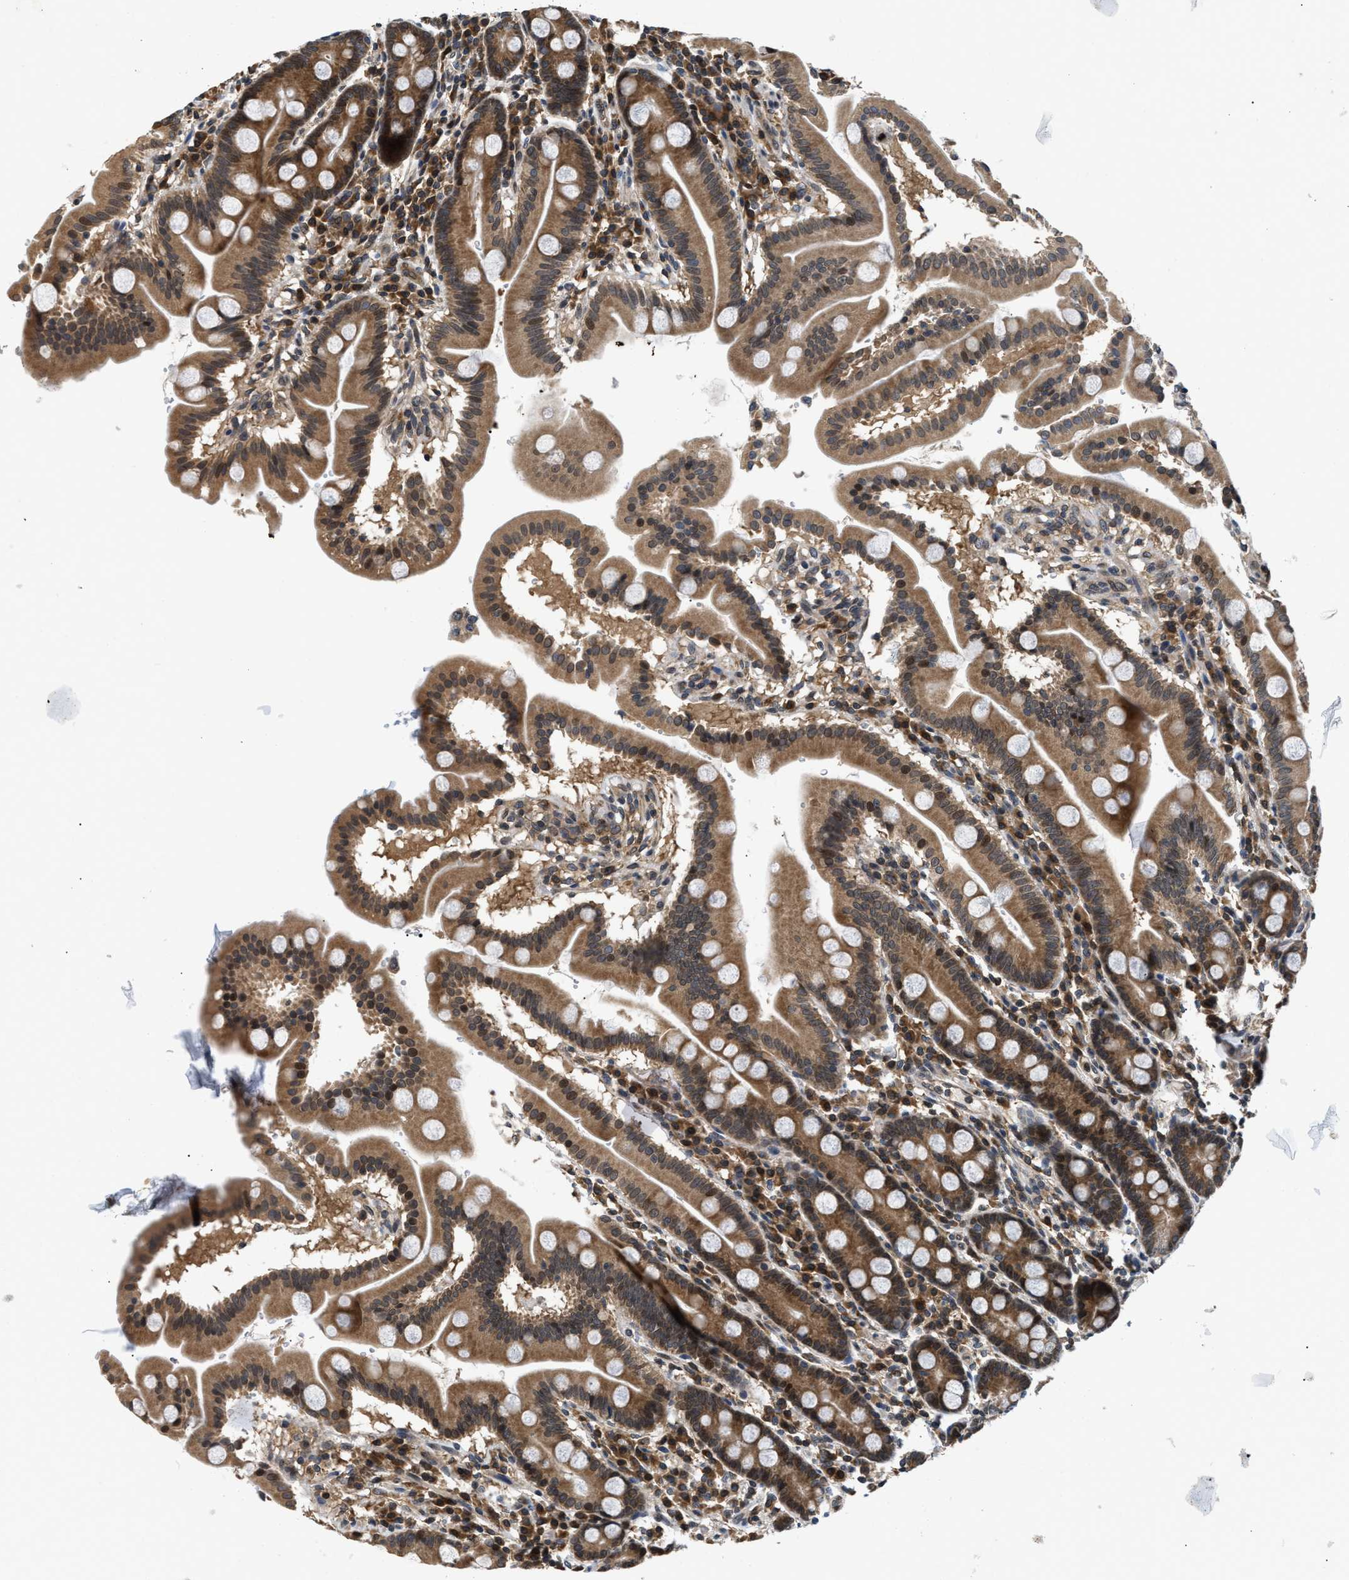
{"staining": {"intensity": "strong", "quantity": ">75%", "location": "cytoplasmic/membranous,nuclear"}, "tissue": "duodenum", "cell_type": "Glandular cells", "image_type": "normal", "snomed": [{"axis": "morphology", "description": "Normal tissue, NOS"}, {"axis": "topography", "description": "Duodenum"}], "caption": "Brown immunohistochemical staining in unremarkable duodenum reveals strong cytoplasmic/membranous,nuclear positivity in about >75% of glandular cells. (DAB = brown stain, brightfield microscopy at high magnification).", "gene": "RAB29", "patient": {"sex": "male", "age": 50}}